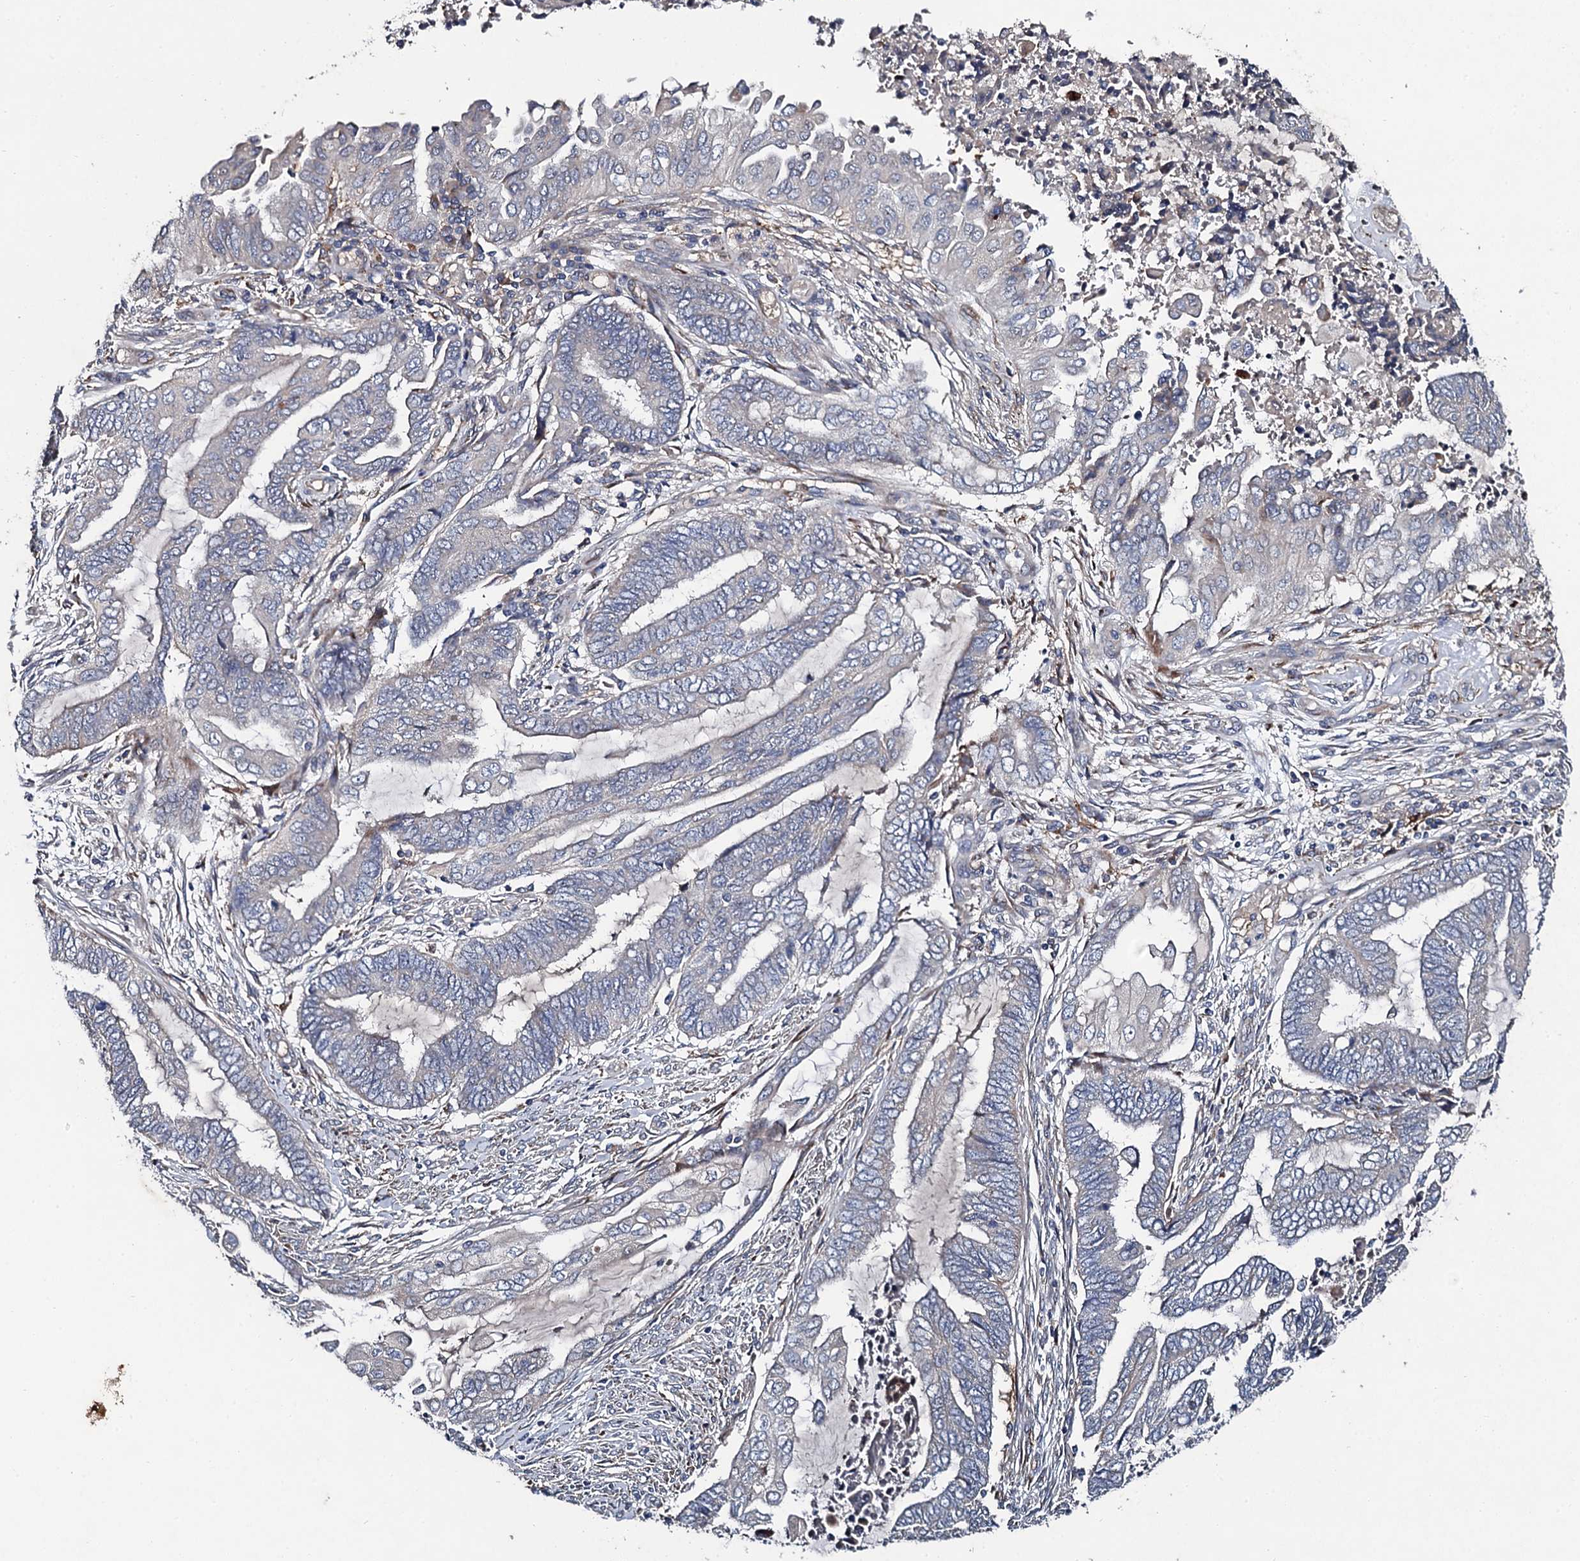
{"staining": {"intensity": "negative", "quantity": "none", "location": "none"}, "tissue": "endometrial cancer", "cell_type": "Tumor cells", "image_type": "cancer", "snomed": [{"axis": "morphology", "description": "Adenocarcinoma, NOS"}, {"axis": "topography", "description": "Uterus"}, {"axis": "topography", "description": "Endometrium"}], "caption": "DAB immunohistochemical staining of human endometrial cancer exhibits no significant expression in tumor cells.", "gene": "LRRC28", "patient": {"sex": "female", "age": 70}}